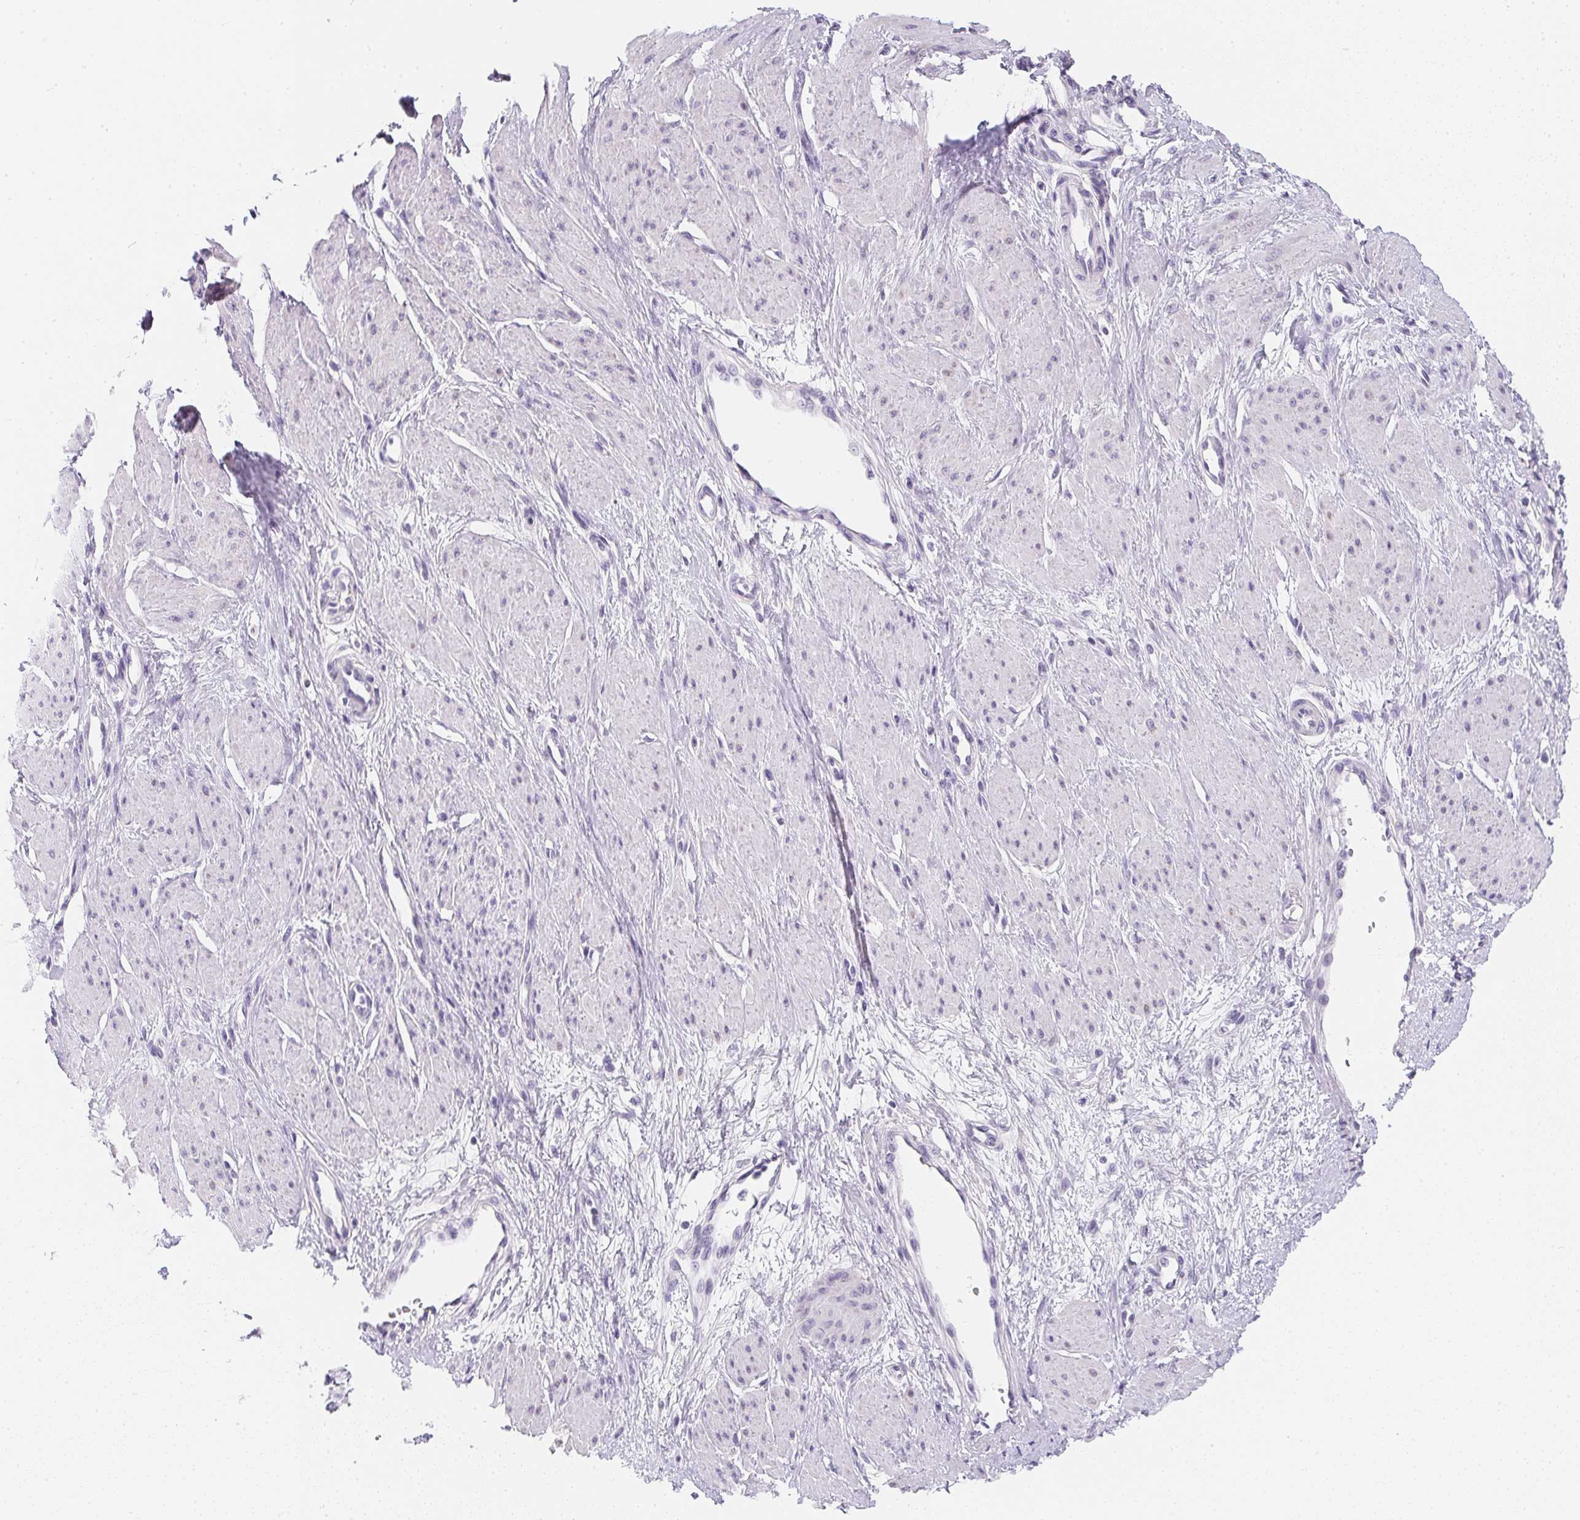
{"staining": {"intensity": "negative", "quantity": "none", "location": "none"}, "tissue": "smooth muscle", "cell_type": "Smooth muscle cells", "image_type": "normal", "snomed": [{"axis": "morphology", "description": "Normal tissue, NOS"}, {"axis": "topography", "description": "Smooth muscle"}, {"axis": "topography", "description": "Uterus"}], "caption": "This is an immunohistochemistry (IHC) image of normal human smooth muscle. There is no staining in smooth muscle cells.", "gene": "MAP1A", "patient": {"sex": "female", "age": 39}}